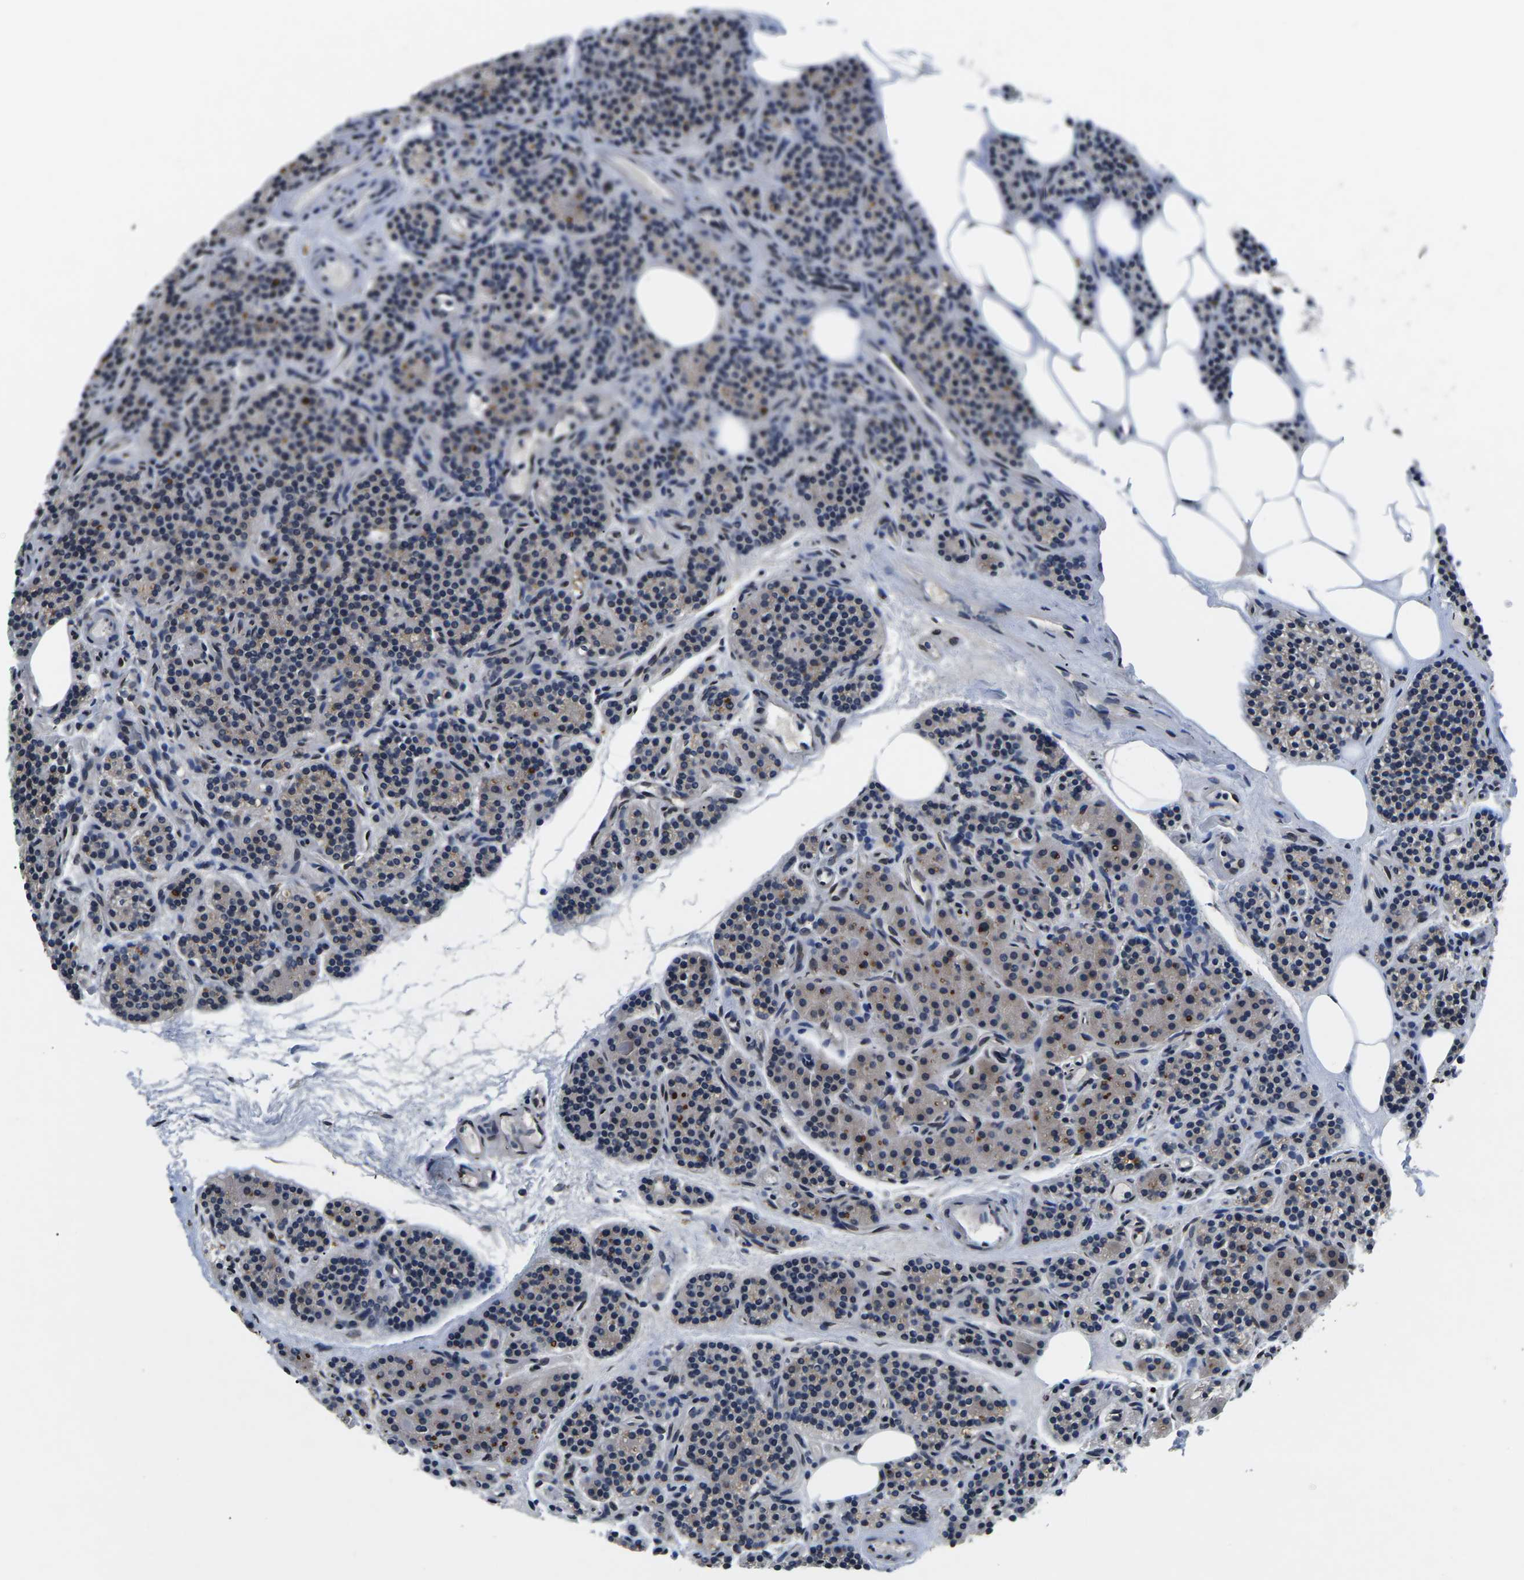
{"staining": {"intensity": "moderate", "quantity": "<25%", "location": "nuclear"}, "tissue": "parathyroid gland", "cell_type": "Glandular cells", "image_type": "normal", "snomed": [{"axis": "morphology", "description": "Normal tissue, NOS"}, {"axis": "morphology", "description": "Adenoma, NOS"}, {"axis": "topography", "description": "Parathyroid gland"}], "caption": "Human parathyroid gland stained with a brown dye shows moderate nuclear positive staining in about <25% of glandular cells.", "gene": "SNX10", "patient": {"sex": "female", "age": 74}}